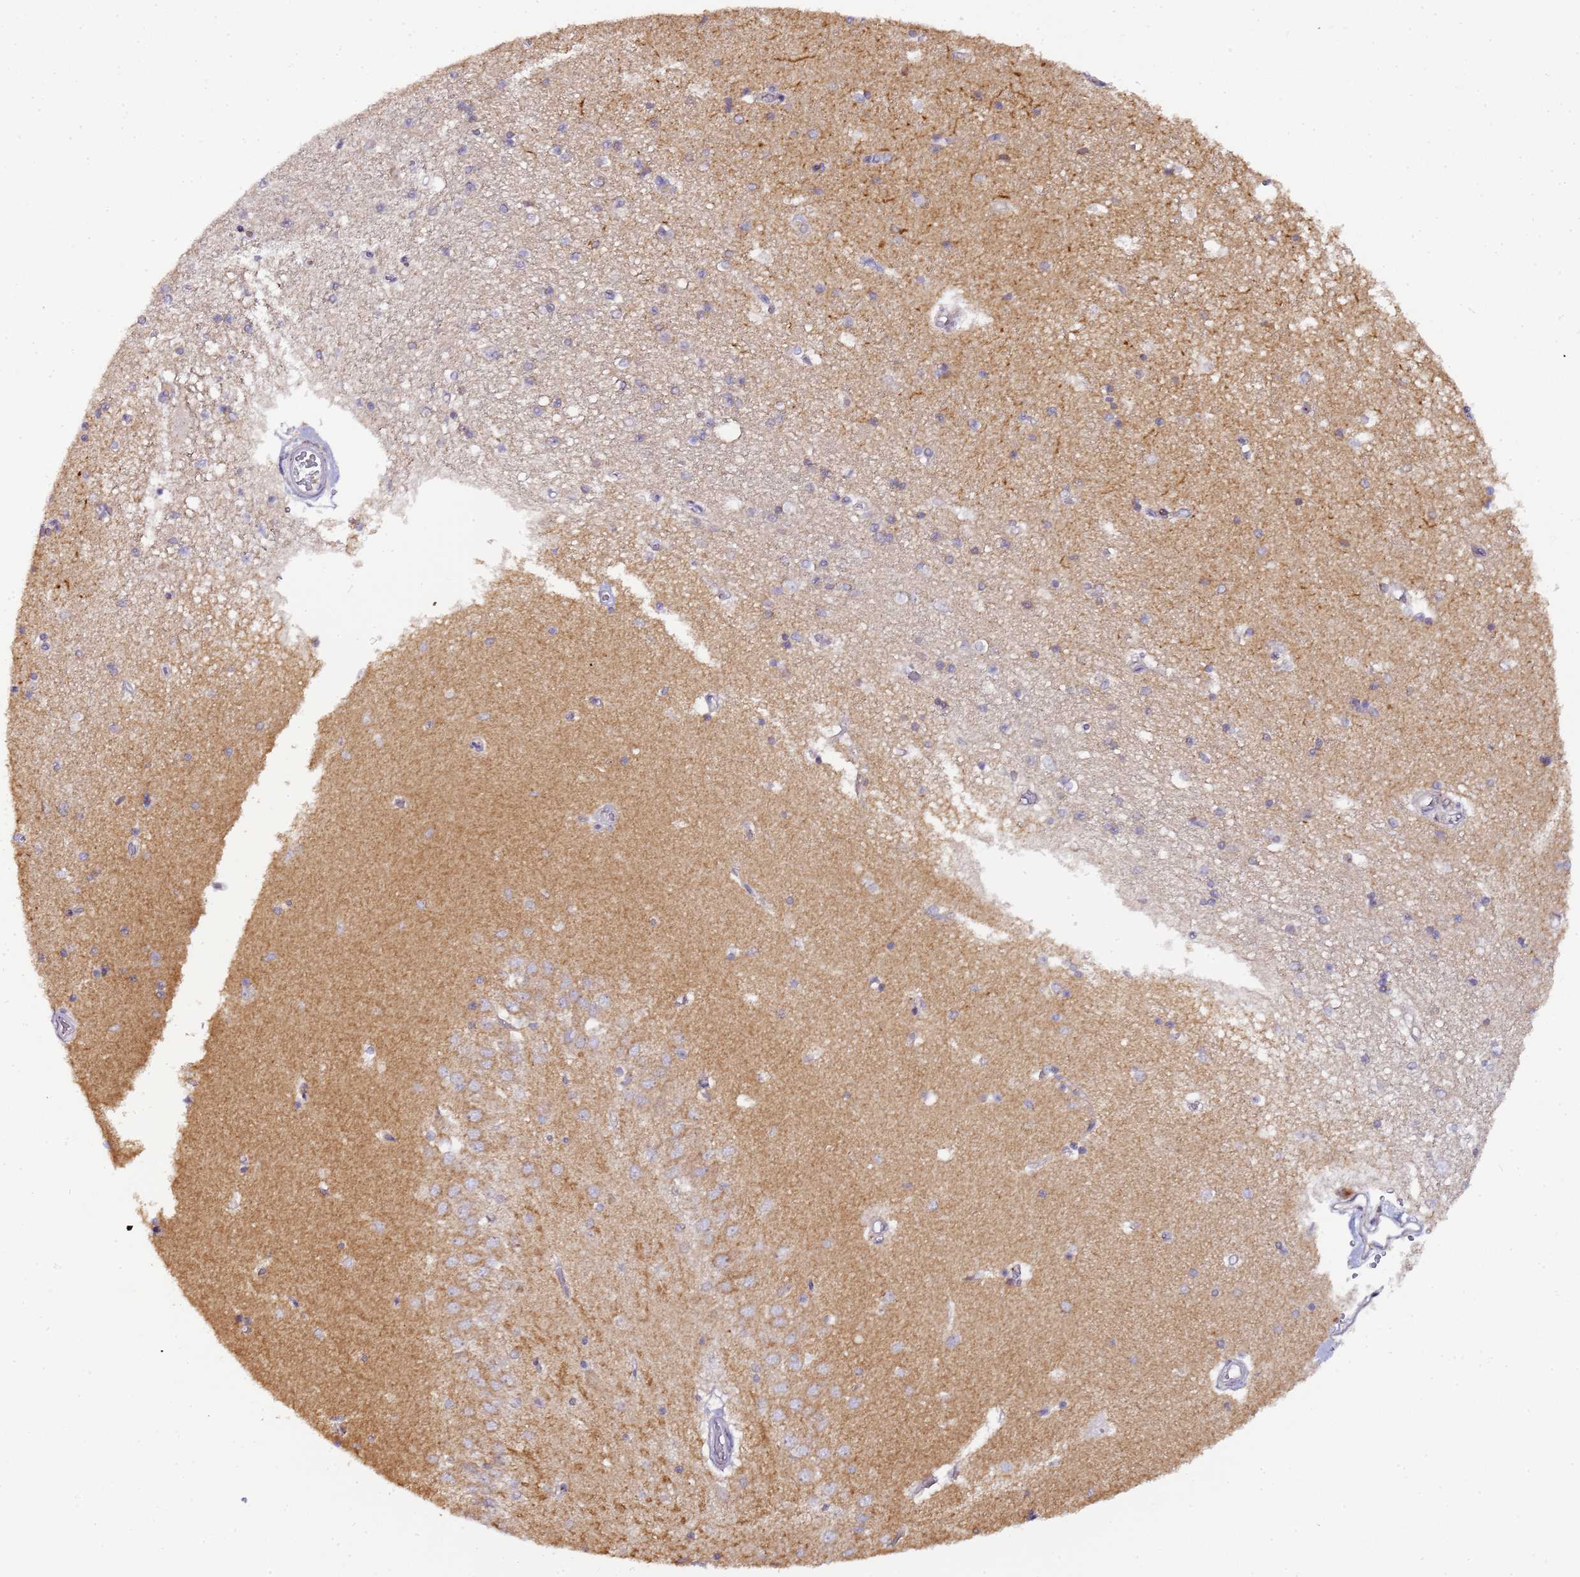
{"staining": {"intensity": "negative", "quantity": "none", "location": "none"}, "tissue": "hippocampus", "cell_type": "Glial cells", "image_type": "normal", "snomed": [{"axis": "morphology", "description": "Normal tissue, NOS"}, {"axis": "topography", "description": "Hippocampus"}], "caption": "Immunohistochemistry of unremarkable human hippocampus displays no positivity in glial cells. (DAB (3,3'-diaminobenzidine) immunohistochemistry, high magnification).", "gene": "MRPL49", "patient": {"sex": "male", "age": 45}}